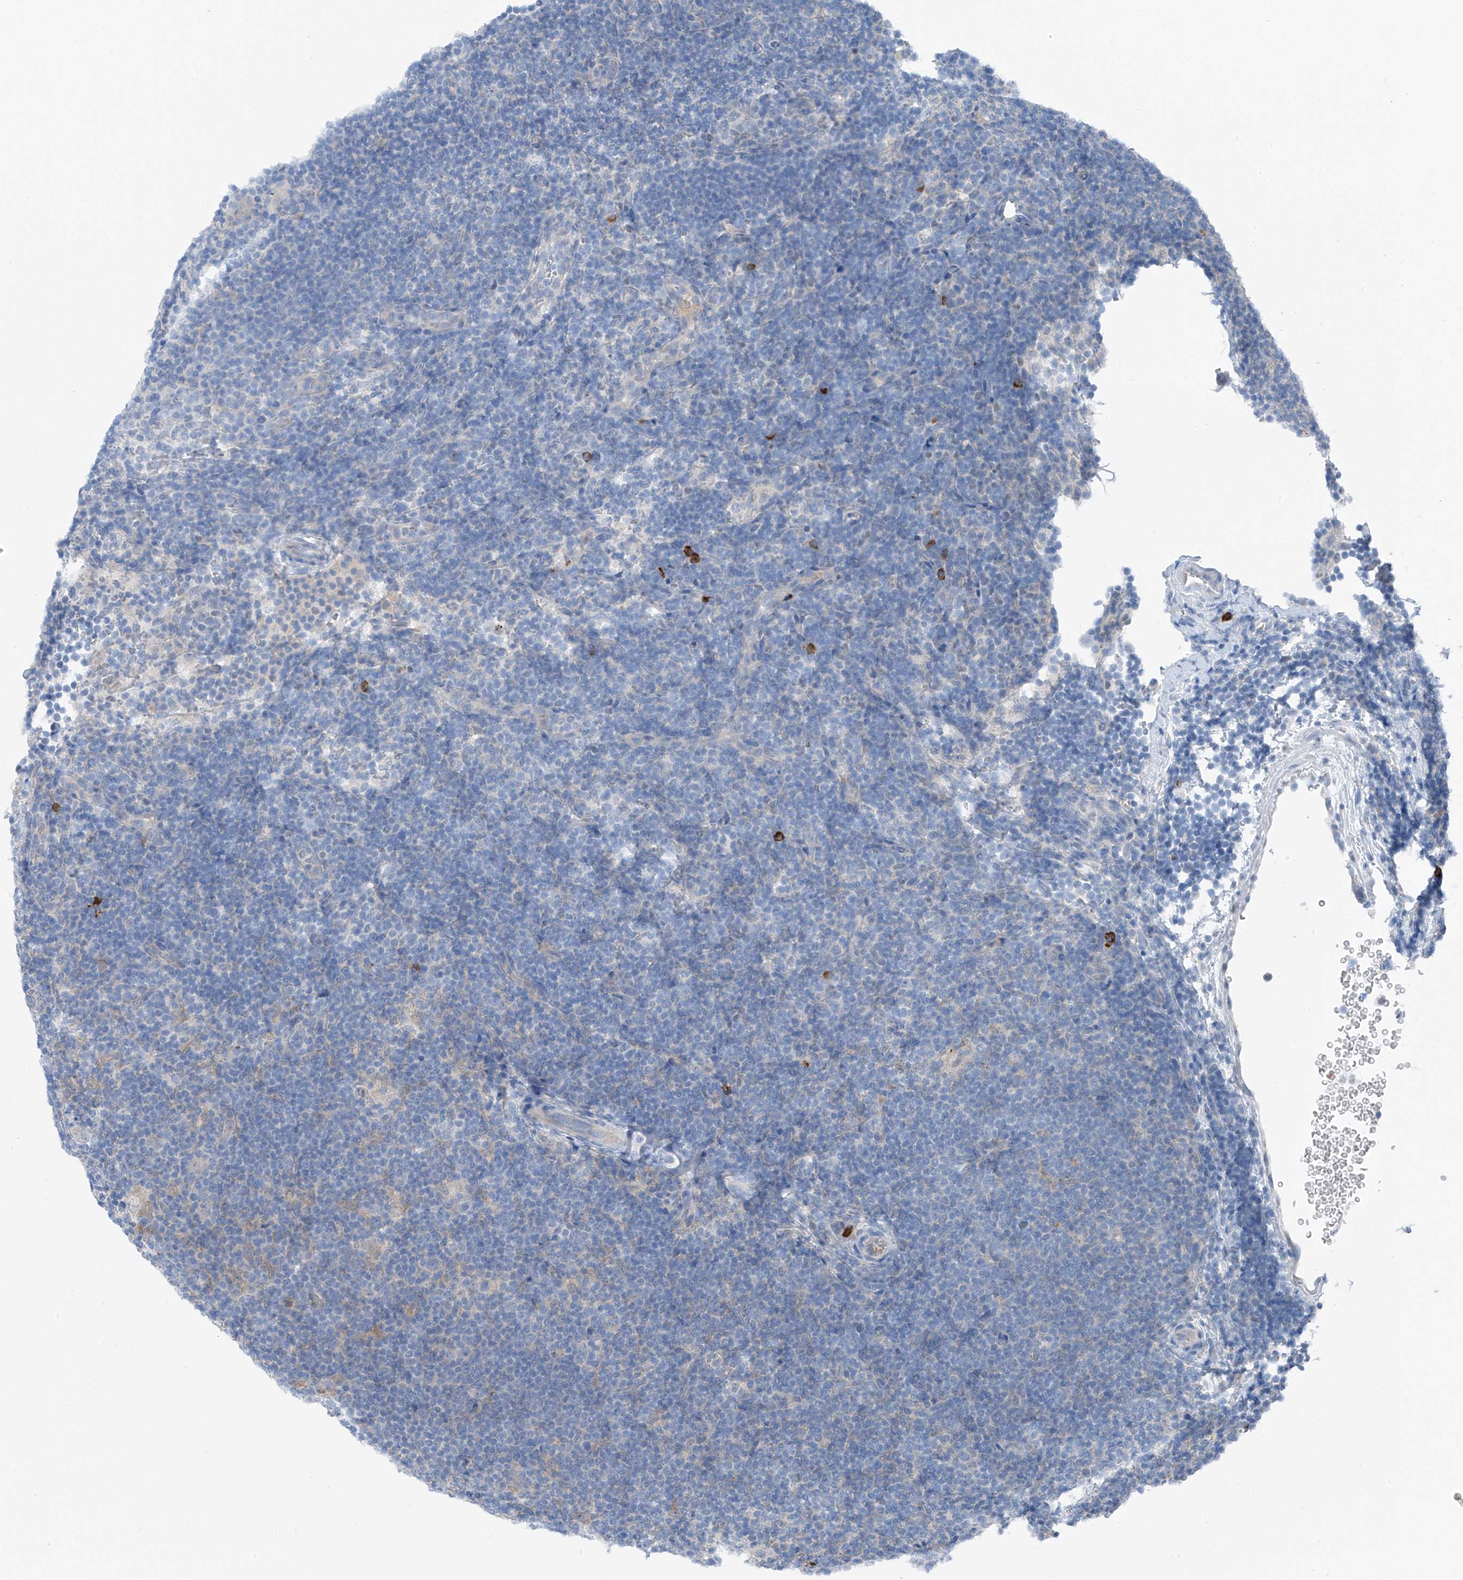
{"staining": {"intensity": "negative", "quantity": "none", "location": "none"}, "tissue": "lymphoma", "cell_type": "Tumor cells", "image_type": "cancer", "snomed": [{"axis": "morphology", "description": "Hodgkin's disease, NOS"}, {"axis": "topography", "description": "Lymph node"}], "caption": "Tumor cells are negative for protein expression in human Hodgkin's disease.", "gene": "CHMP2B", "patient": {"sex": "female", "age": 57}}